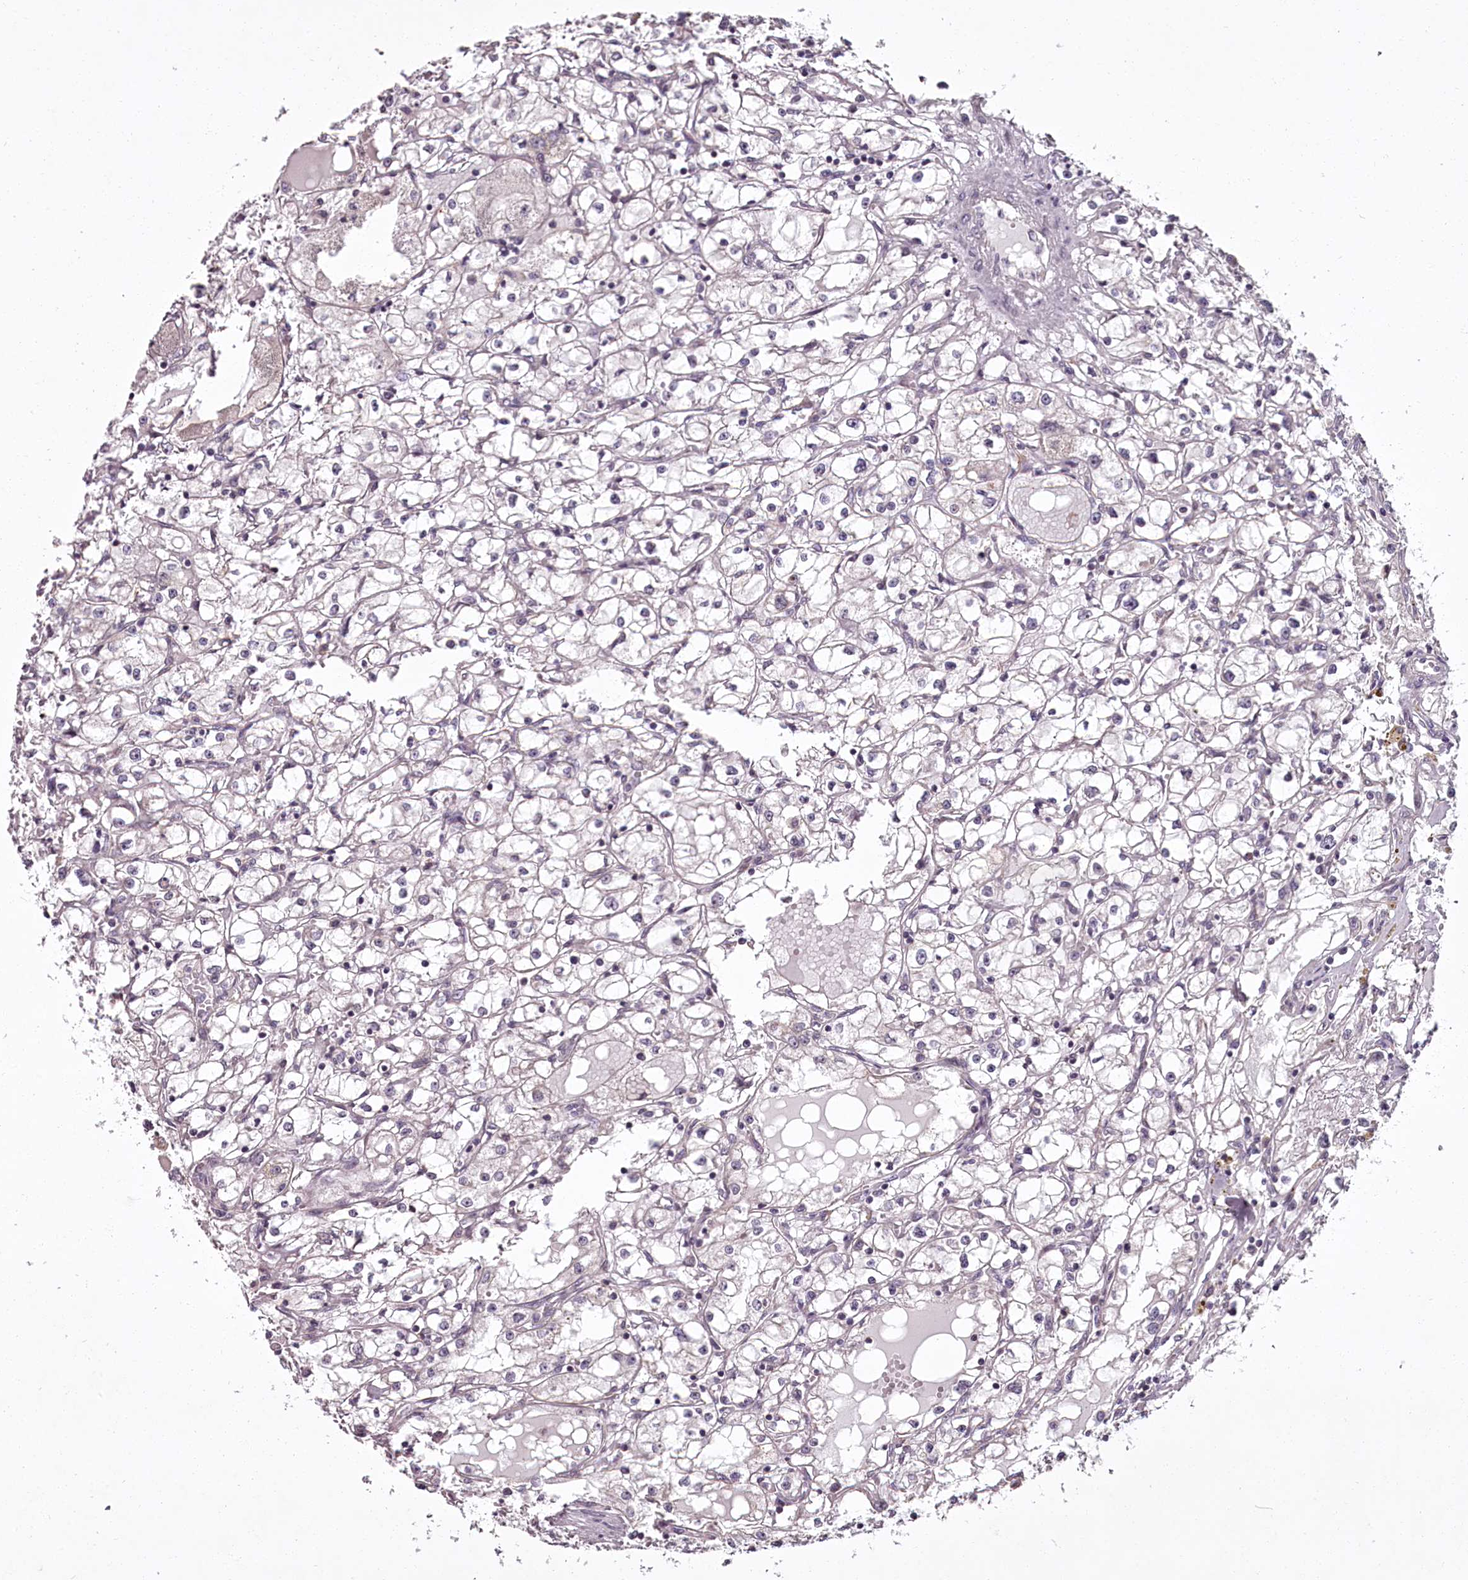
{"staining": {"intensity": "negative", "quantity": "none", "location": "none"}, "tissue": "renal cancer", "cell_type": "Tumor cells", "image_type": "cancer", "snomed": [{"axis": "morphology", "description": "Adenocarcinoma, NOS"}, {"axis": "topography", "description": "Kidney"}], "caption": "The photomicrograph shows no significant positivity in tumor cells of renal cancer (adenocarcinoma).", "gene": "CCDC92", "patient": {"sex": "male", "age": 56}}